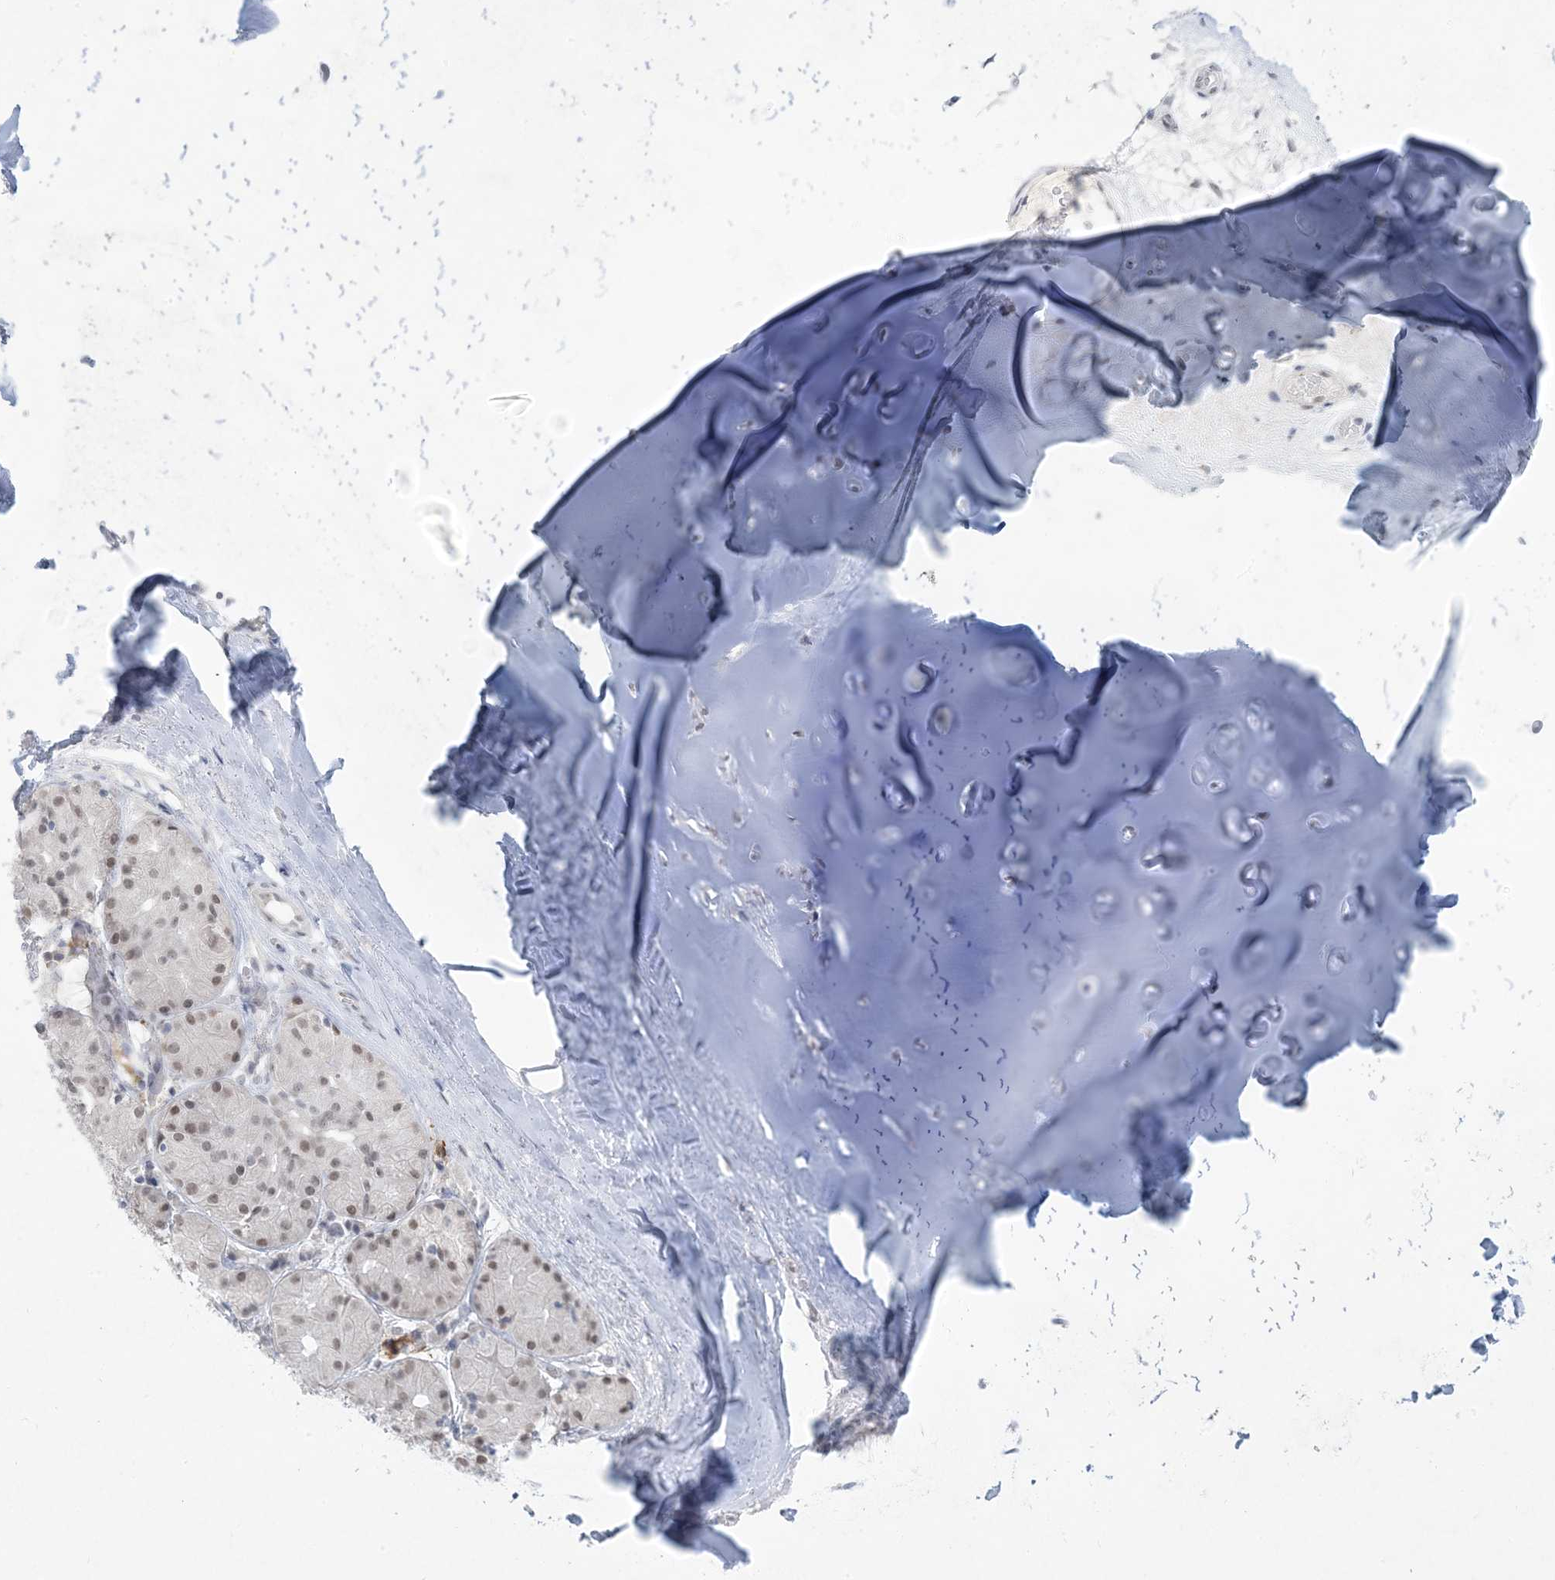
{"staining": {"intensity": "negative", "quantity": "none", "location": "none"}, "tissue": "adipose tissue", "cell_type": "Adipocytes", "image_type": "normal", "snomed": [{"axis": "morphology", "description": "Normal tissue, NOS"}, {"axis": "morphology", "description": "Basal cell carcinoma"}, {"axis": "topography", "description": "Cartilage tissue"}, {"axis": "topography", "description": "Nasopharynx"}, {"axis": "topography", "description": "Oral tissue"}], "caption": "Immunohistochemistry of benign adipose tissue displays no positivity in adipocytes.", "gene": "HOMEZ", "patient": {"sex": "female", "age": 77}}